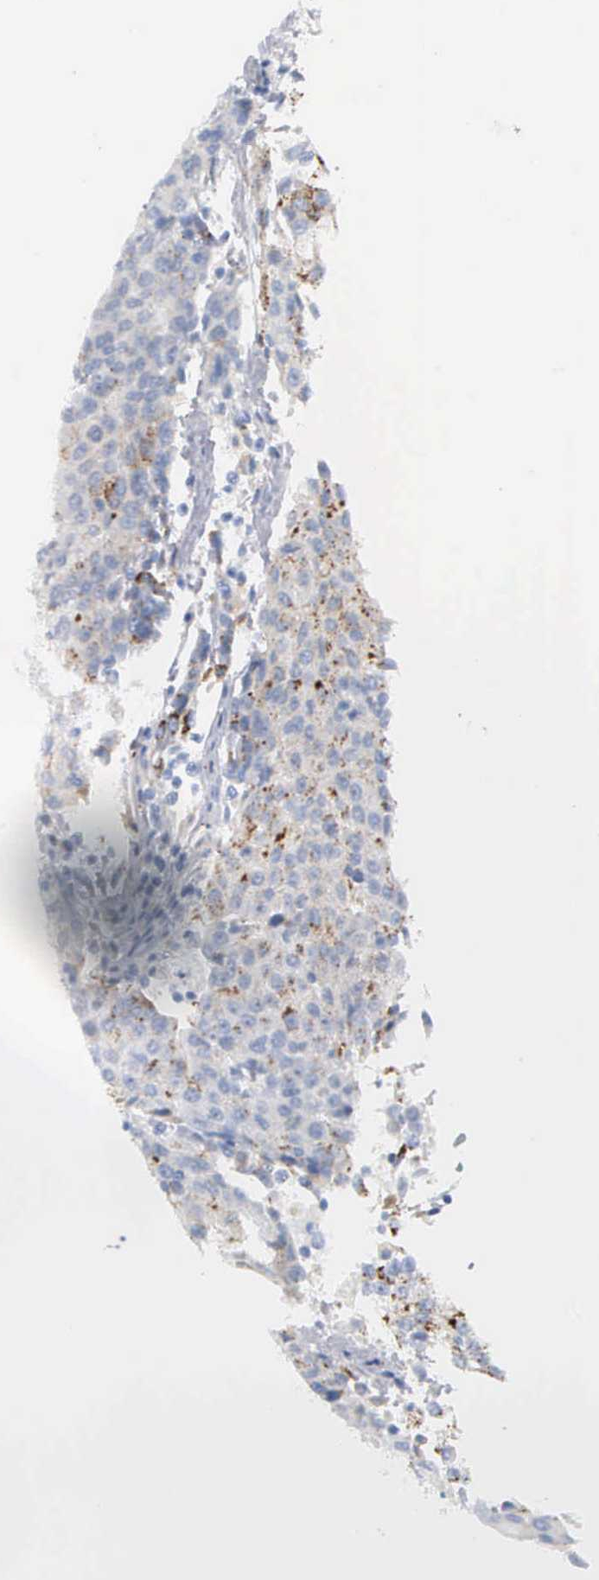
{"staining": {"intensity": "weak", "quantity": "<25%", "location": "cytoplasmic/membranous"}, "tissue": "urothelial cancer", "cell_type": "Tumor cells", "image_type": "cancer", "snomed": [{"axis": "morphology", "description": "Urothelial carcinoma, High grade"}, {"axis": "topography", "description": "Urinary bladder"}], "caption": "Immunohistochemical staining of human urothelial carcinoma (high-grade) exhibits no significant positivity in tumor cells.", "gene": "CTSH", "patient": {"sex": "female", "age": 85}}